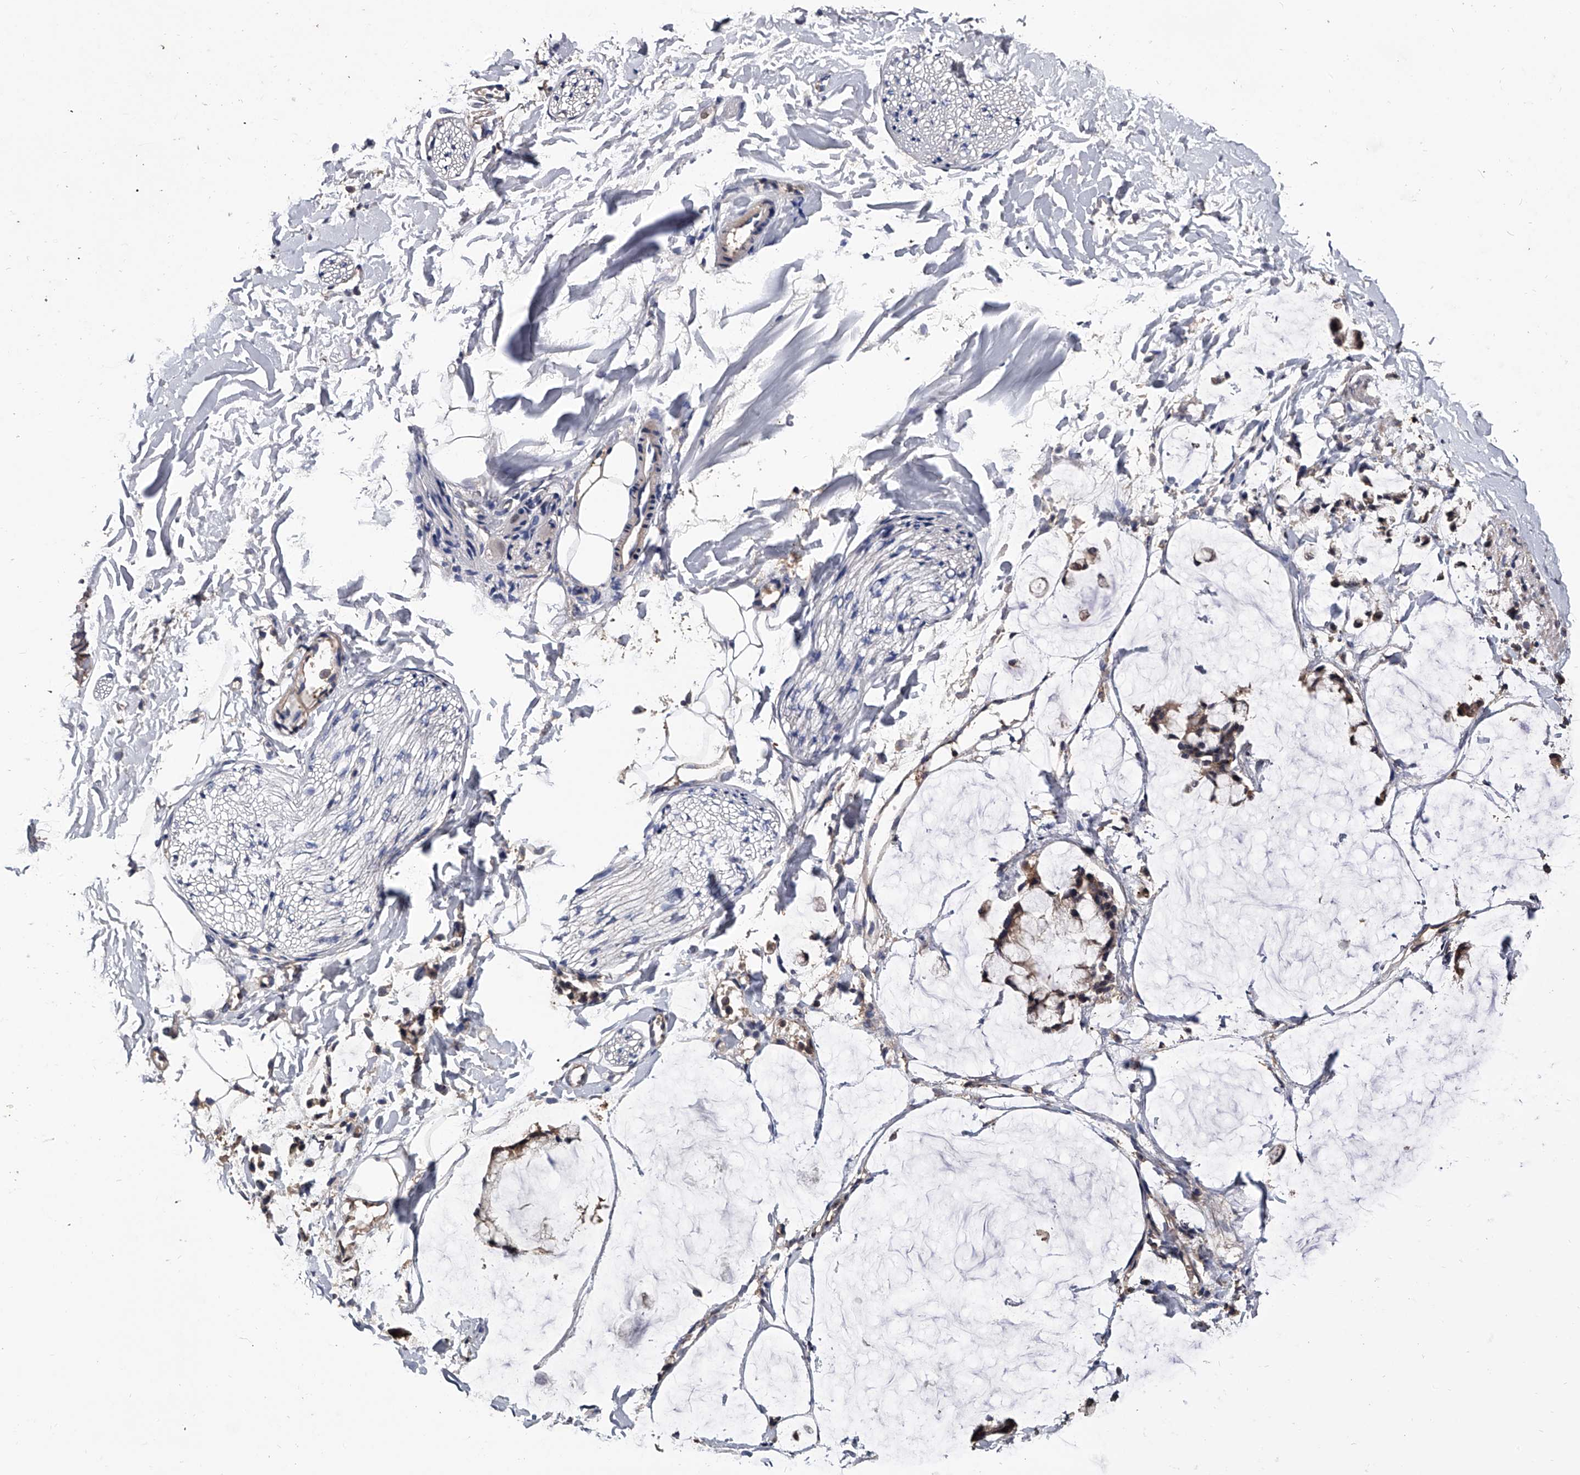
{"staining": {"intensity": "negative", "quantity": "none", "location": "none"}, "tissue": "adipose tissue", "cell_type": "Adipocytes", "image_type": "normal", "snomed": [{"axis": "morphology", "description": "Normal tissue, NOS"}, {"axis": "morphology", "description": "Adenocarcinoma, NOS"}, {"axis": "topography", "description": "Colon"}, {"axis": "topography", "description": "Peripheral nerve tissue"}], "caption": "High power microscopy image of an immunohistochemistry histopathology image of benign adipose tissue, revealing no significant staining in adipocytes. The staining is performed using DAB (3,3'-diaminobenzidine) brown chromogen with nuclei counter-stained in using hematoxylin.", "gene": "EFCAB7", "patient": {"sex": "male", "age": 14}}